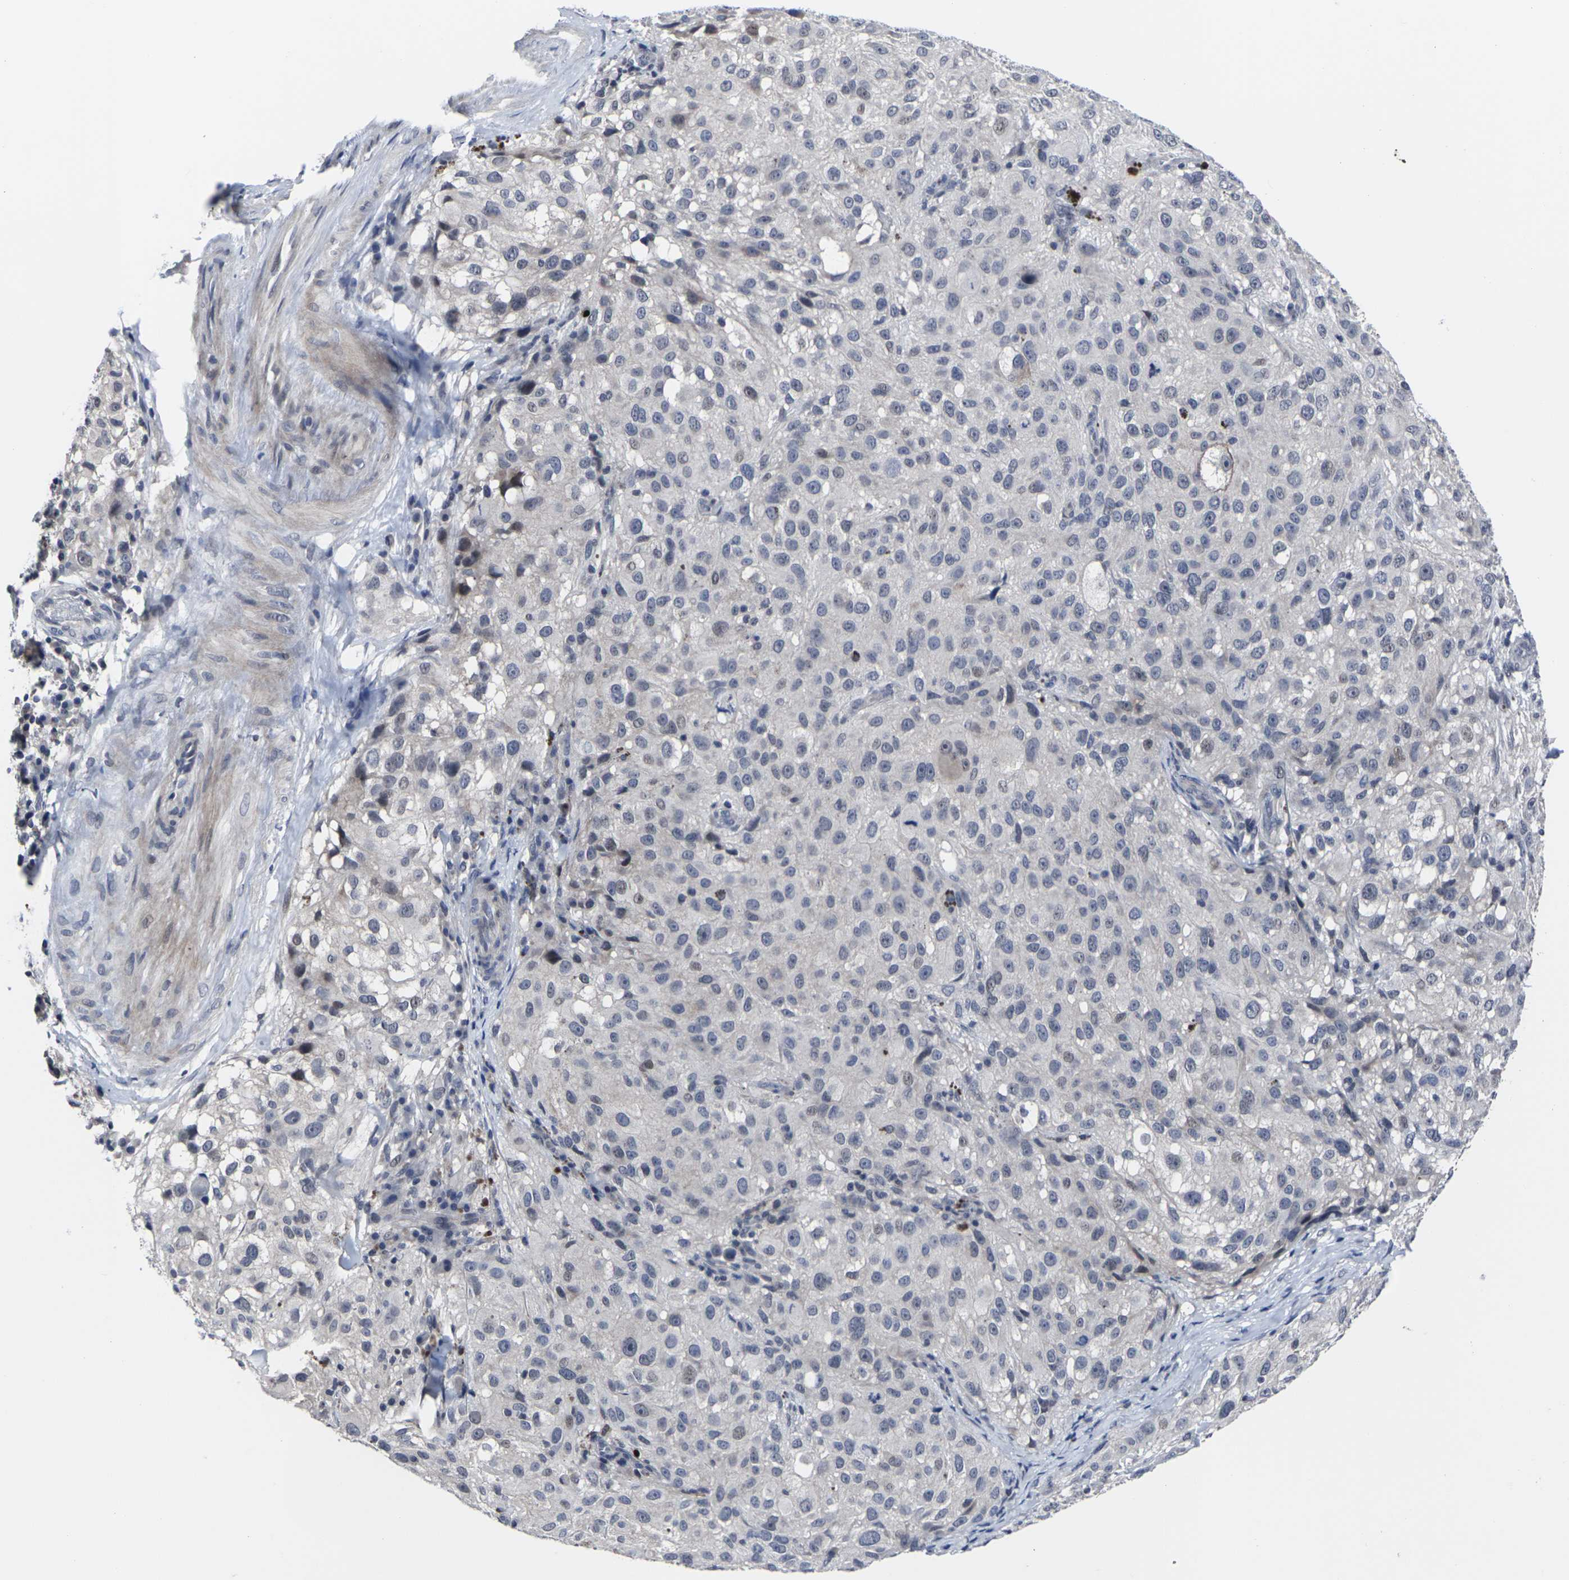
{"staining": {"intensity": "weak", "quantity": "<25%", "location": "cytoplasmic/membranous"}, "tissue": "melanoma", "cell_type": "Tumor cells", "image_type": "cancer", "snomed": [{"axis": "morphology", "description": "Necrosis, NOS"}, {"axis": "morphology", "description": "Malignant melanoma, NOS"}, {"axis": "topography", "description": "Skin"}], "caption": "The histopathology image demonstrates no significant positivity in tumor cells of malignant melanoma.", "gene": "MSANTD4", "patient": {"sex": "female", "age": 87}}